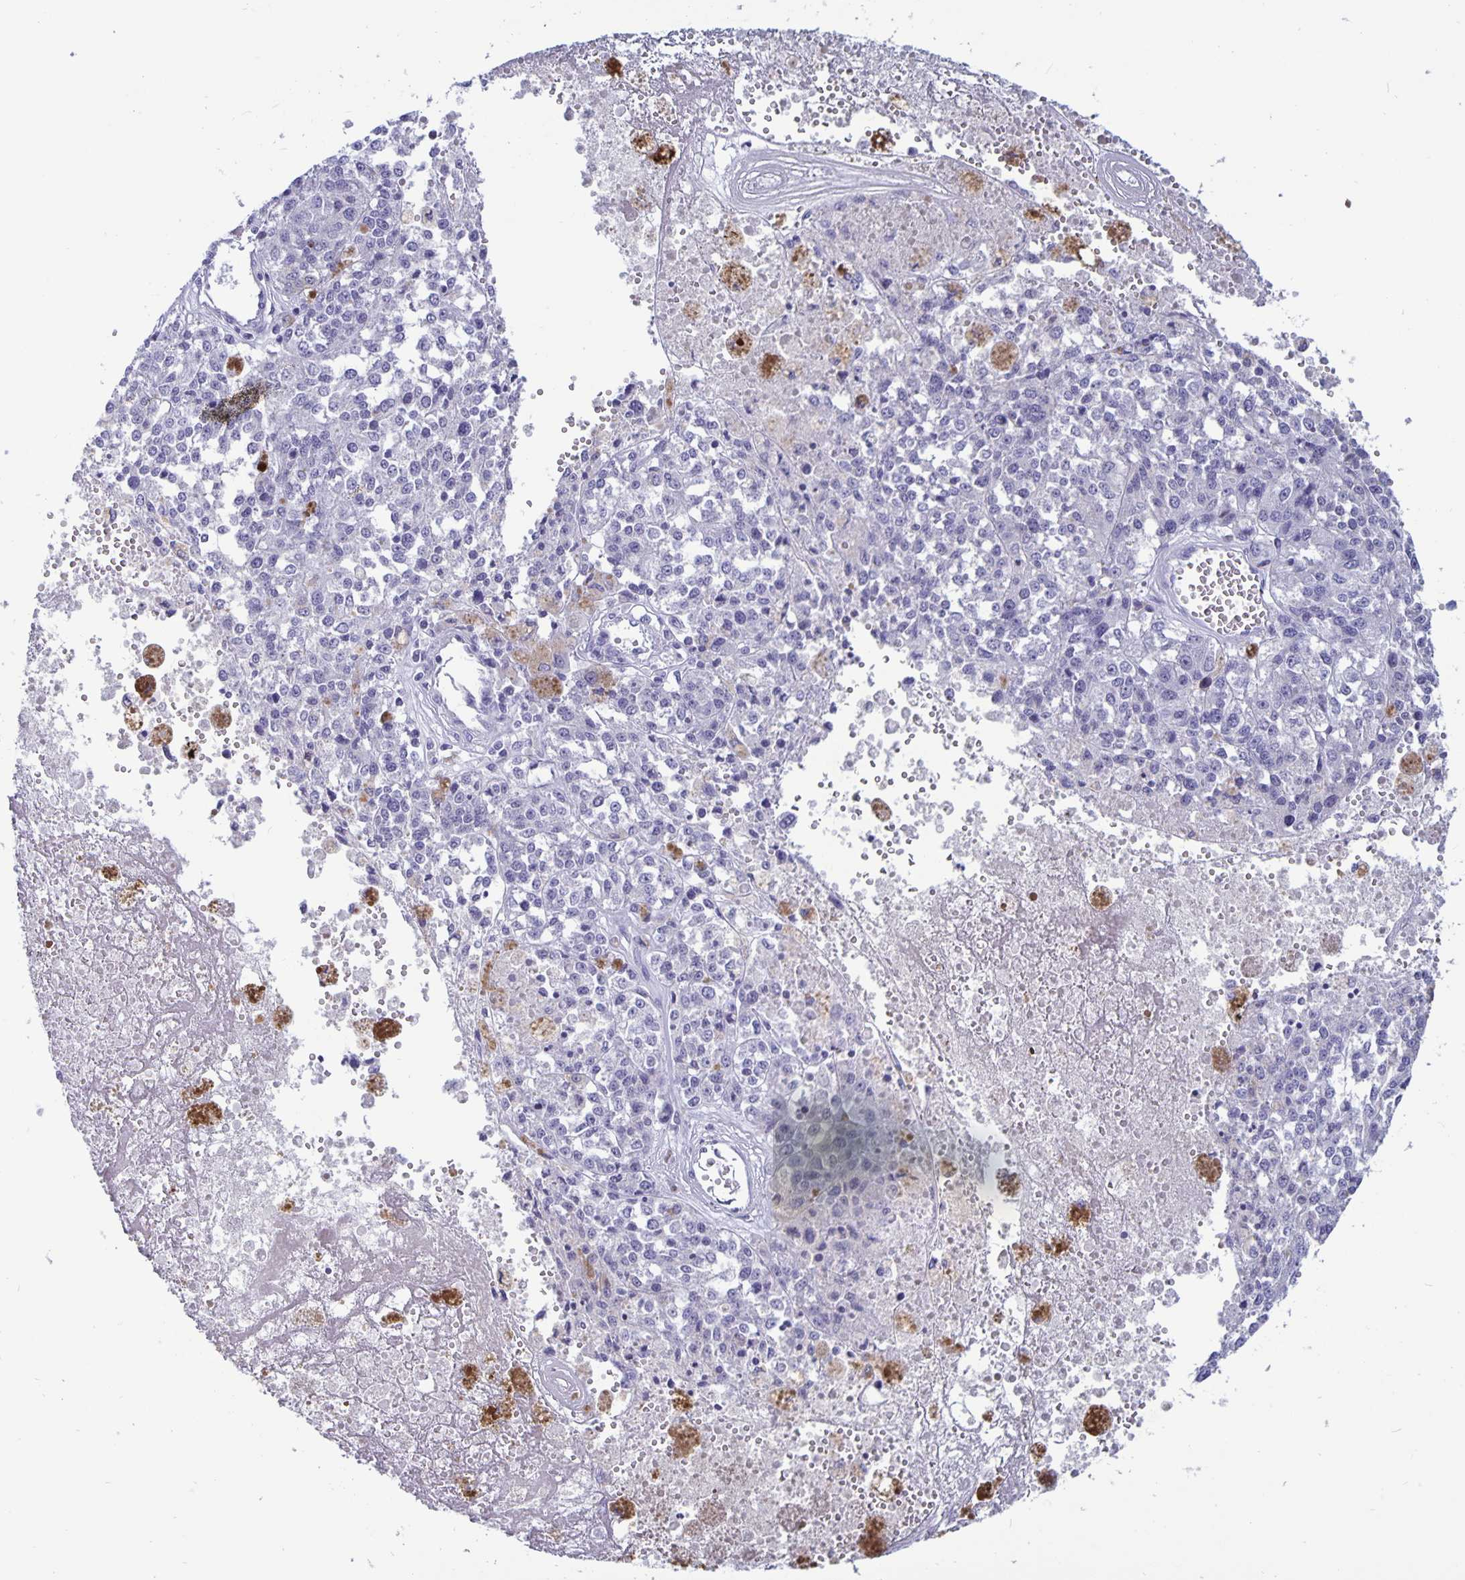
{"staining": {"intensity": "negative", "quantity": "none", "location": "none"}, "tissue": "melanoma", "cell_type": "Tumor cells", "image_type": "cancer", "snomed": [{"axis": "morphology", "description": "Malignant melanoma, Metastatic site"}, {"axis": "topography", "description": "Lymph node"}], "caption": "Melanoma stained for a protein using immunohistochemistry (IHC) displays no positivity tumor cells.", "gene": "BPIFA3", "patient": {"sex": "female", "age": 64}}